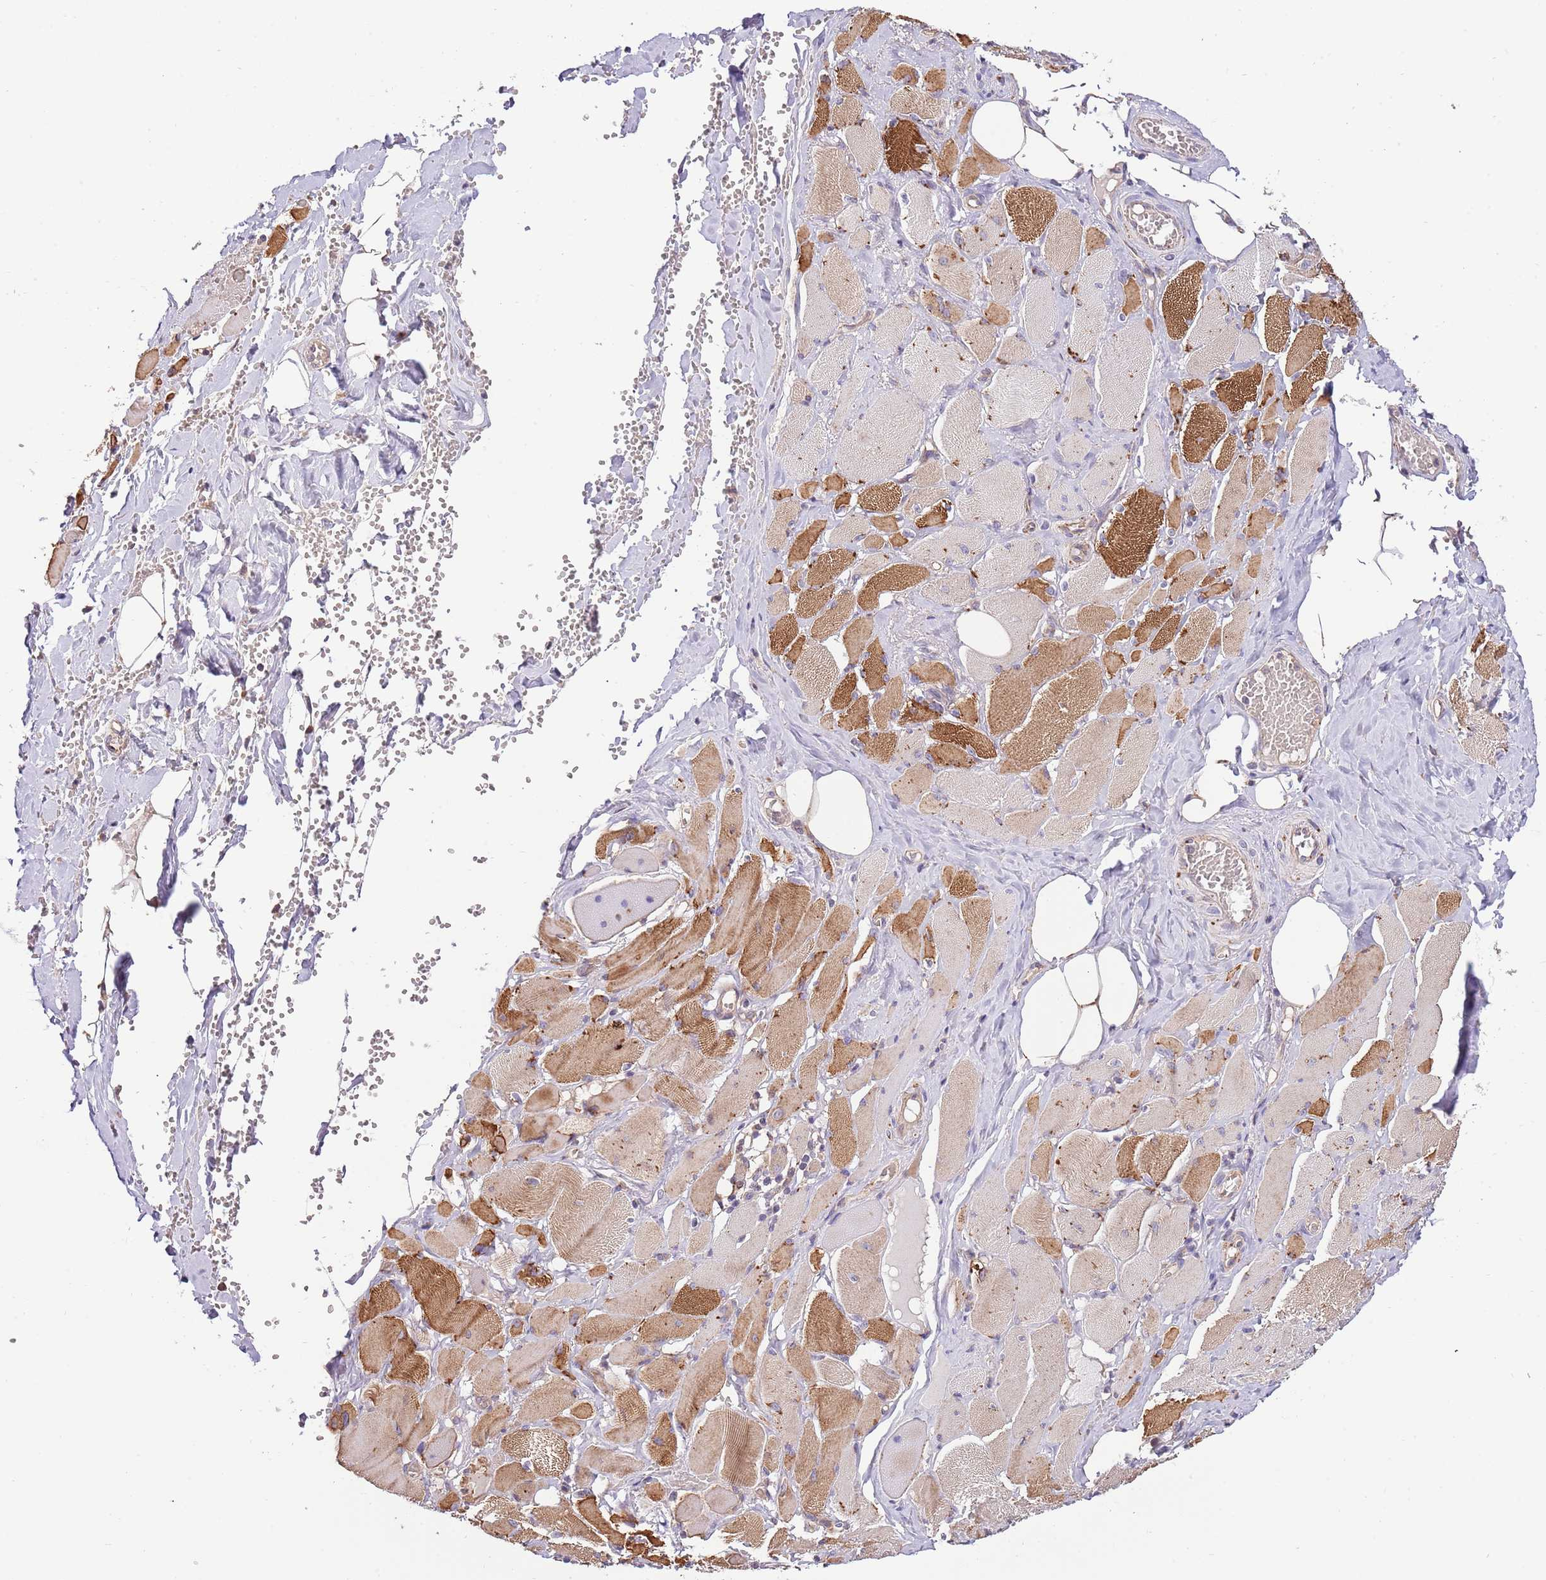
{"staining": {"intensity": "moderate", "quantity": "25%-75%", "location": "cytoplasmic/membranous"}, "tissue": "skeletal muscle", "cell_type": "Myocytes", "image_type": "normal", "snomed": [{"axis": "morphology", "description": "Normal tissue, NOS"}, {"axis": "morphology", "description": "Basal cell carcinoma"}, {"axis": "topography", "description": "Skeletal muscle"}], "caption": "Myocytes reveal medium levels of moderate cytoplasmic/membranous staining in approximately 25%-75% of cells in normal human skeletal muscle.", "gene": "DOCK6", "patient": {"sex": "female", "age": 64}}